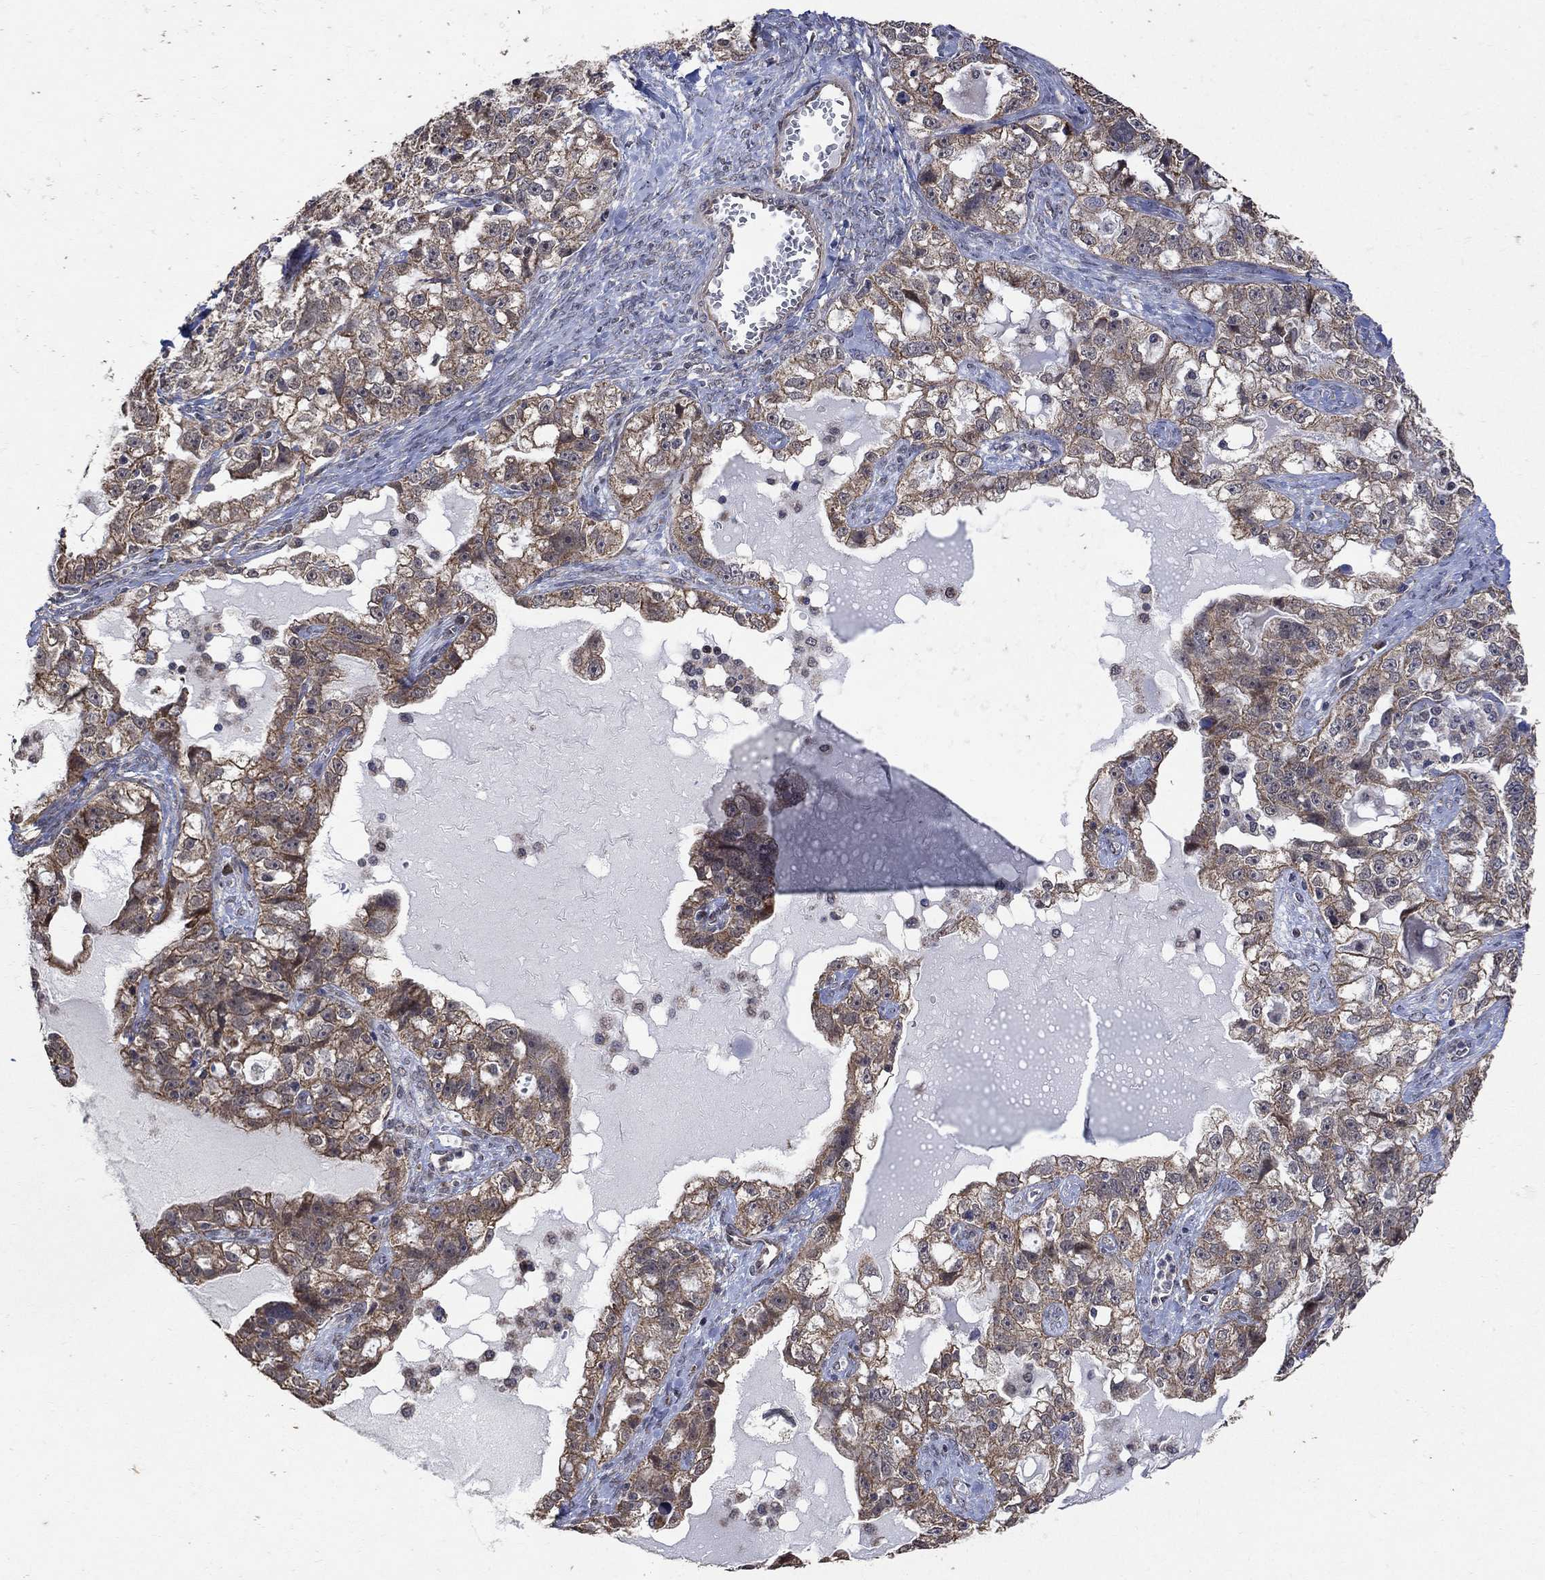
{"staining": {"intensity": "moderate", "quantity": "25%-75%", "location": "cytoplasmic/membranous"}, "tissue": "ovarian cancer", "cell_type": "Tumor cells", "image_type": "cancer", "snomed": [{"axis": "morphology", "description": "Cystadenocarcinoma, serous, NOS"}, {"axis": "topography", "description": "Ovary"}], "caption": "Ovarian cancer tissue reveals moderate cytoplasmic/membranous staining in about 25%-75% of tumor cells, visualized by immunohistochemistry.", "gene": "ANKRA2", "patient": {"sex": "female", "age": 51}}